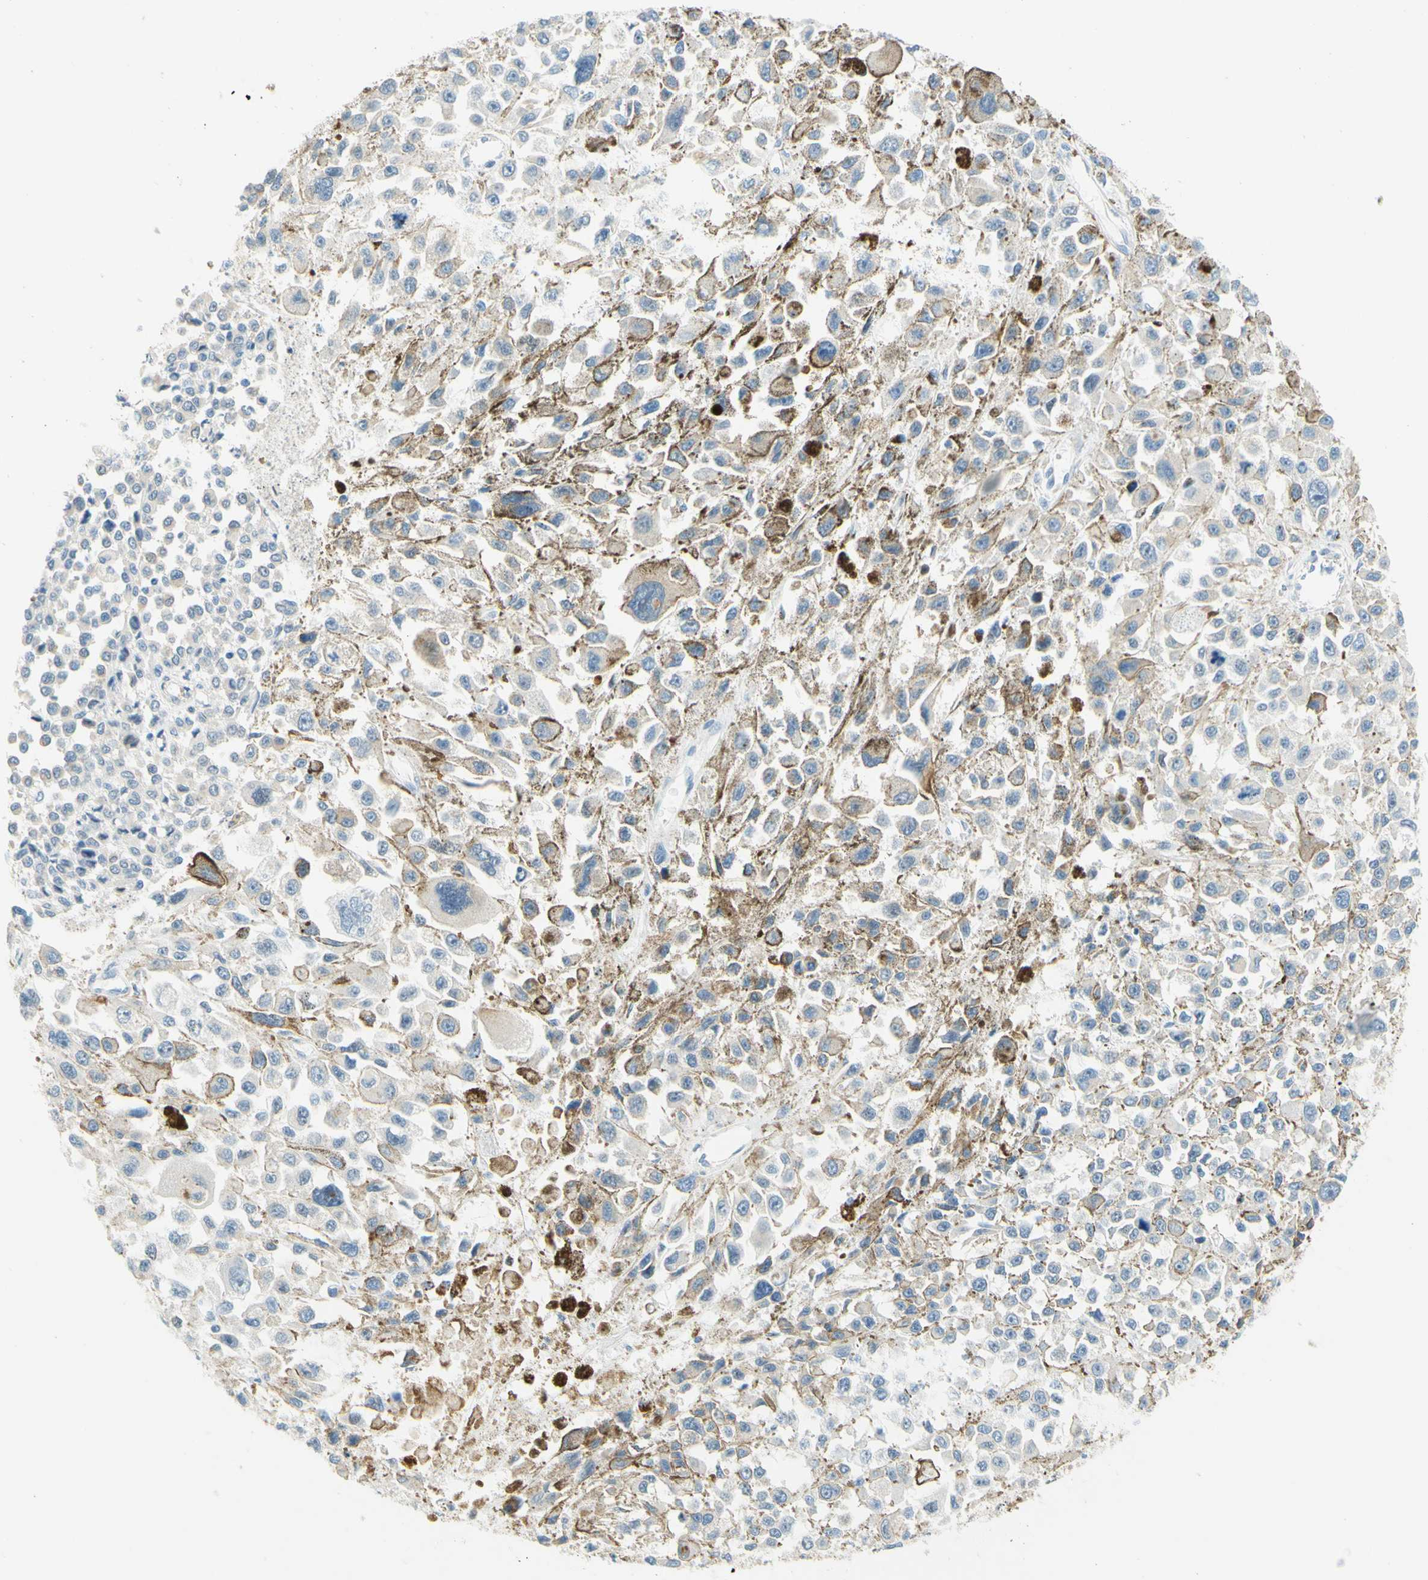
{"staining": {"intensity": "negative", "quantity": "none", "location": "none"}, "tissue": "melanoma", "cell_type": "Tumor cells", "image_type": "cancer", "snomed": [{"axis": "morphology", "description": "Malignant melanoma, Metastatic site"}, {"axis": "topography", "description": "Lymph node"}], "caption": "Immunohistochemical staining of melanoma shows no significant staining in tumor cells. (DAB (3,3'-diaminobenzidine) immunohistochemistry, high magnification).", "gene": "ENTREP2", "patient": {"sex": "male", "age": 59}}